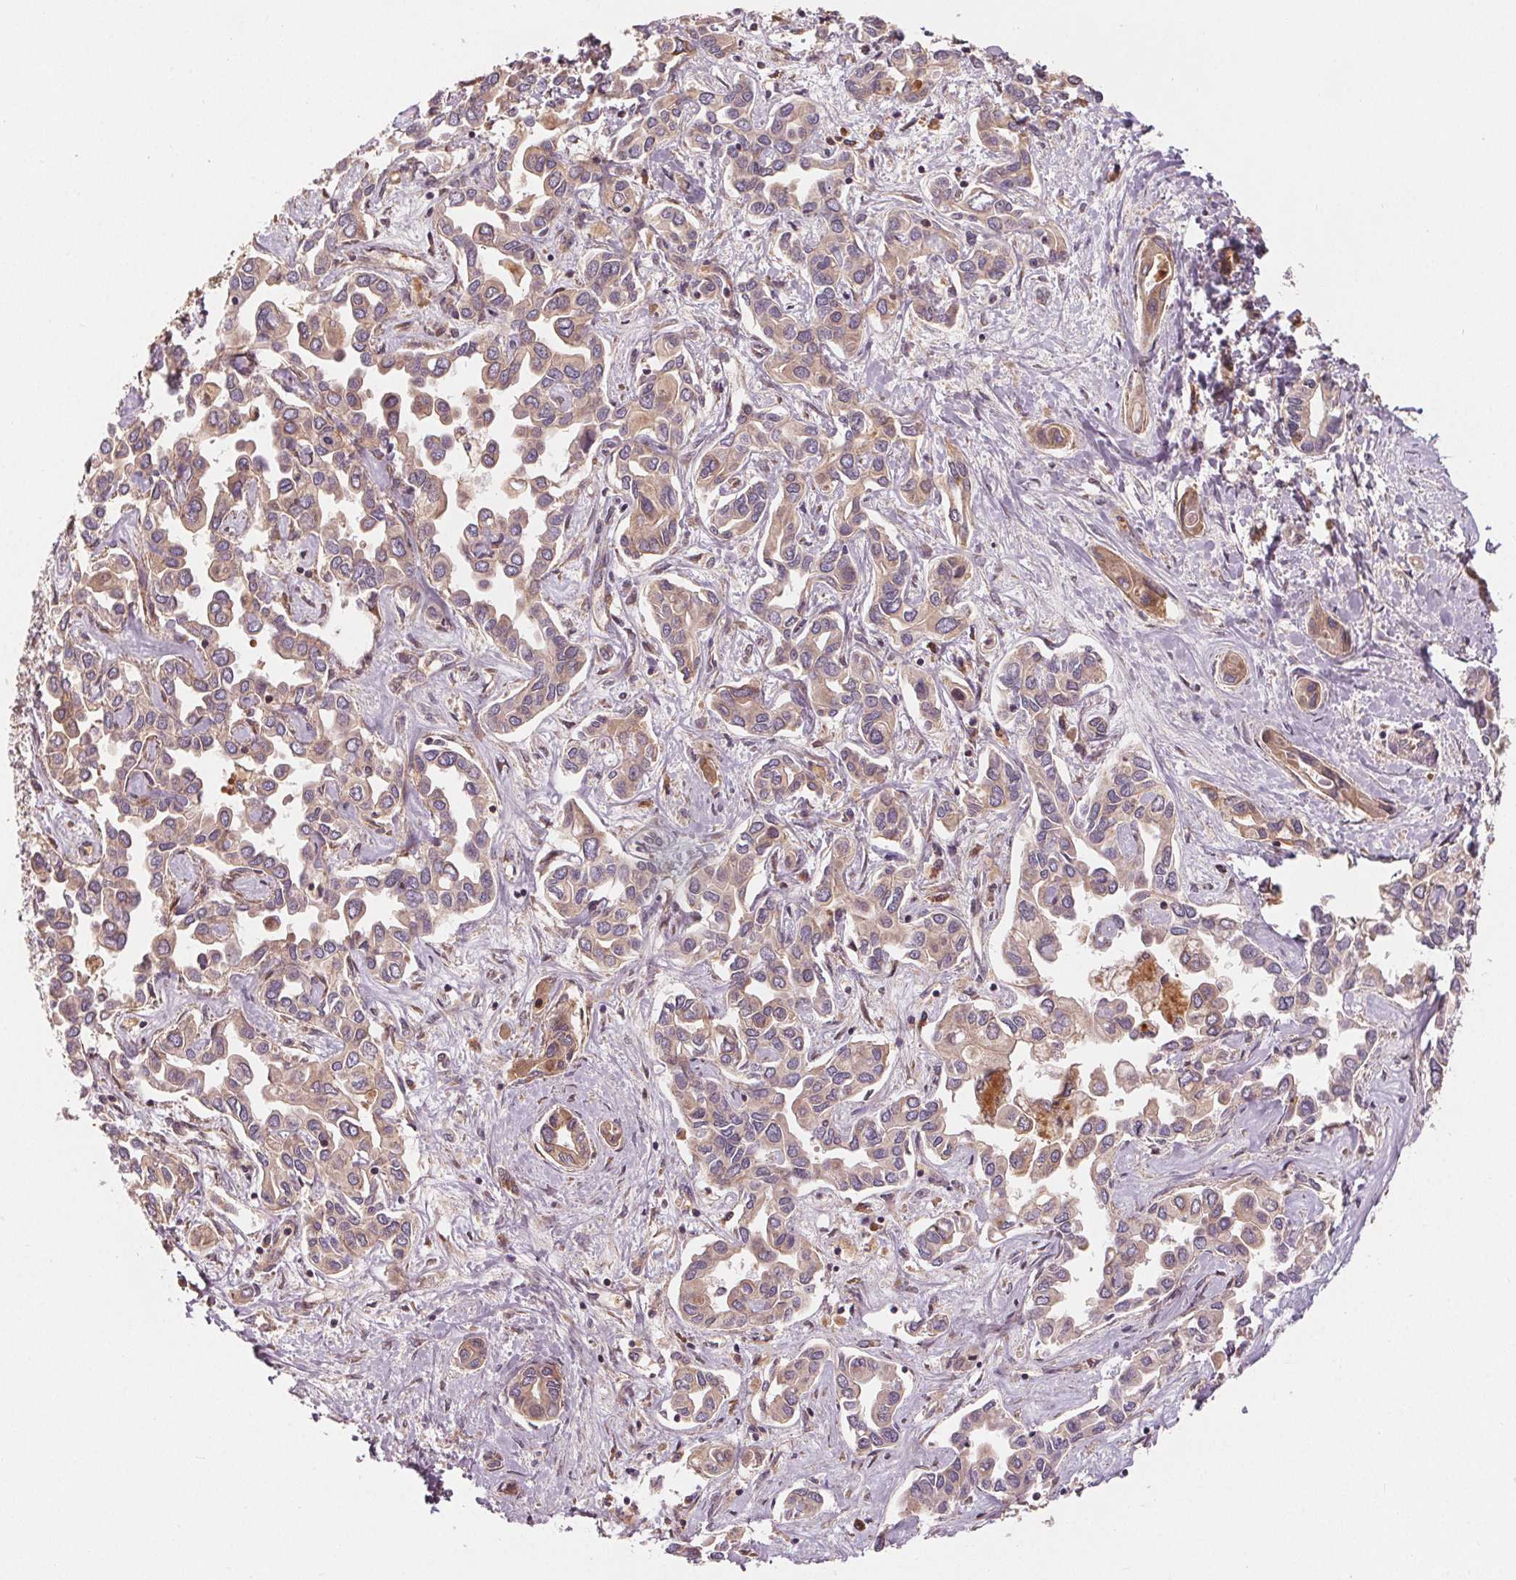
{"staining": {"intensity": "weak", "quantity": "25%-75%", "location": "cytoplasmic/membranous"}, "tissue": "liver cancer", "cell_type": "Tumor cells", "image_type": "cancer", "snomed": [{"axis": "morphology", "description": "Cholangiocarcinoma"}, {"axis": "topography", "description": "Liver"}], "caption": "Protein staining of liver cancer tissue shows weak cytoplasmic/membranous expression in approximately 25%-75% of tumor cells. (Stains: DAB in brown, nuclei in blue, Microscopy: brightfield microscopy at high magnification).", "gene": "EIF3D", "patient": {"sex": "female", "age": 64}}